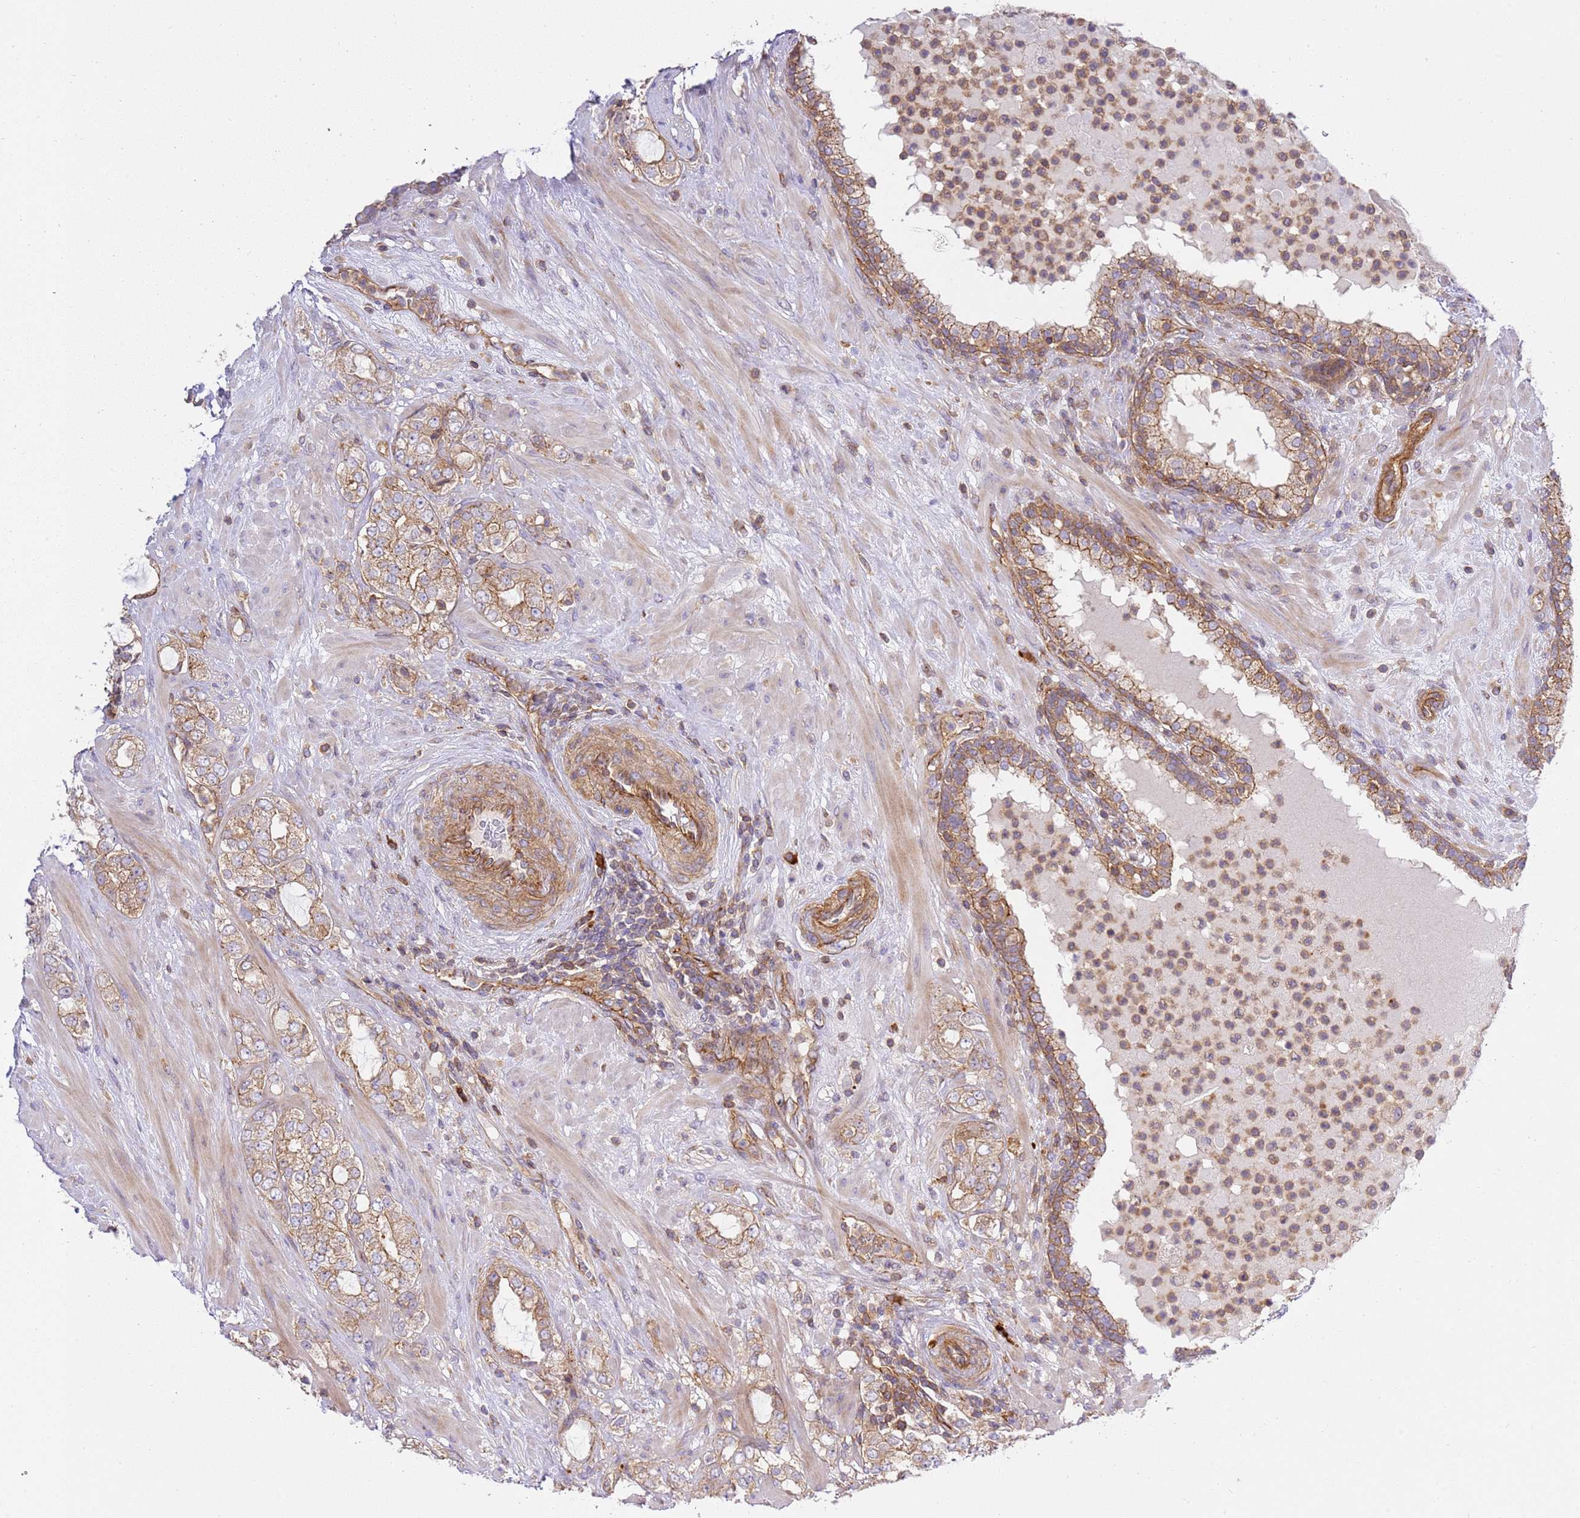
{"staining": {"intensity": "weak", "quantity": ">75%", "location": "cytoplasmic/membranous"}, "tissue": "prostate cancer", "cell_type": "Tumor cells", "image_type": "cancer", "snomed": [{"axis": "morphology", "description": "Adenocarcinoma, High grade"}, {"axis": "topography", "description": "Prostate"}], "caption": "Tumor cells demonstrate low levels of weak cytoplasmic/membranous staining in about >75% of cells in prostate cancer (adenocarcinoma (high-grade)).", "gene": "EFCAB8", "patient": {"sex": "male", "age": 64}}